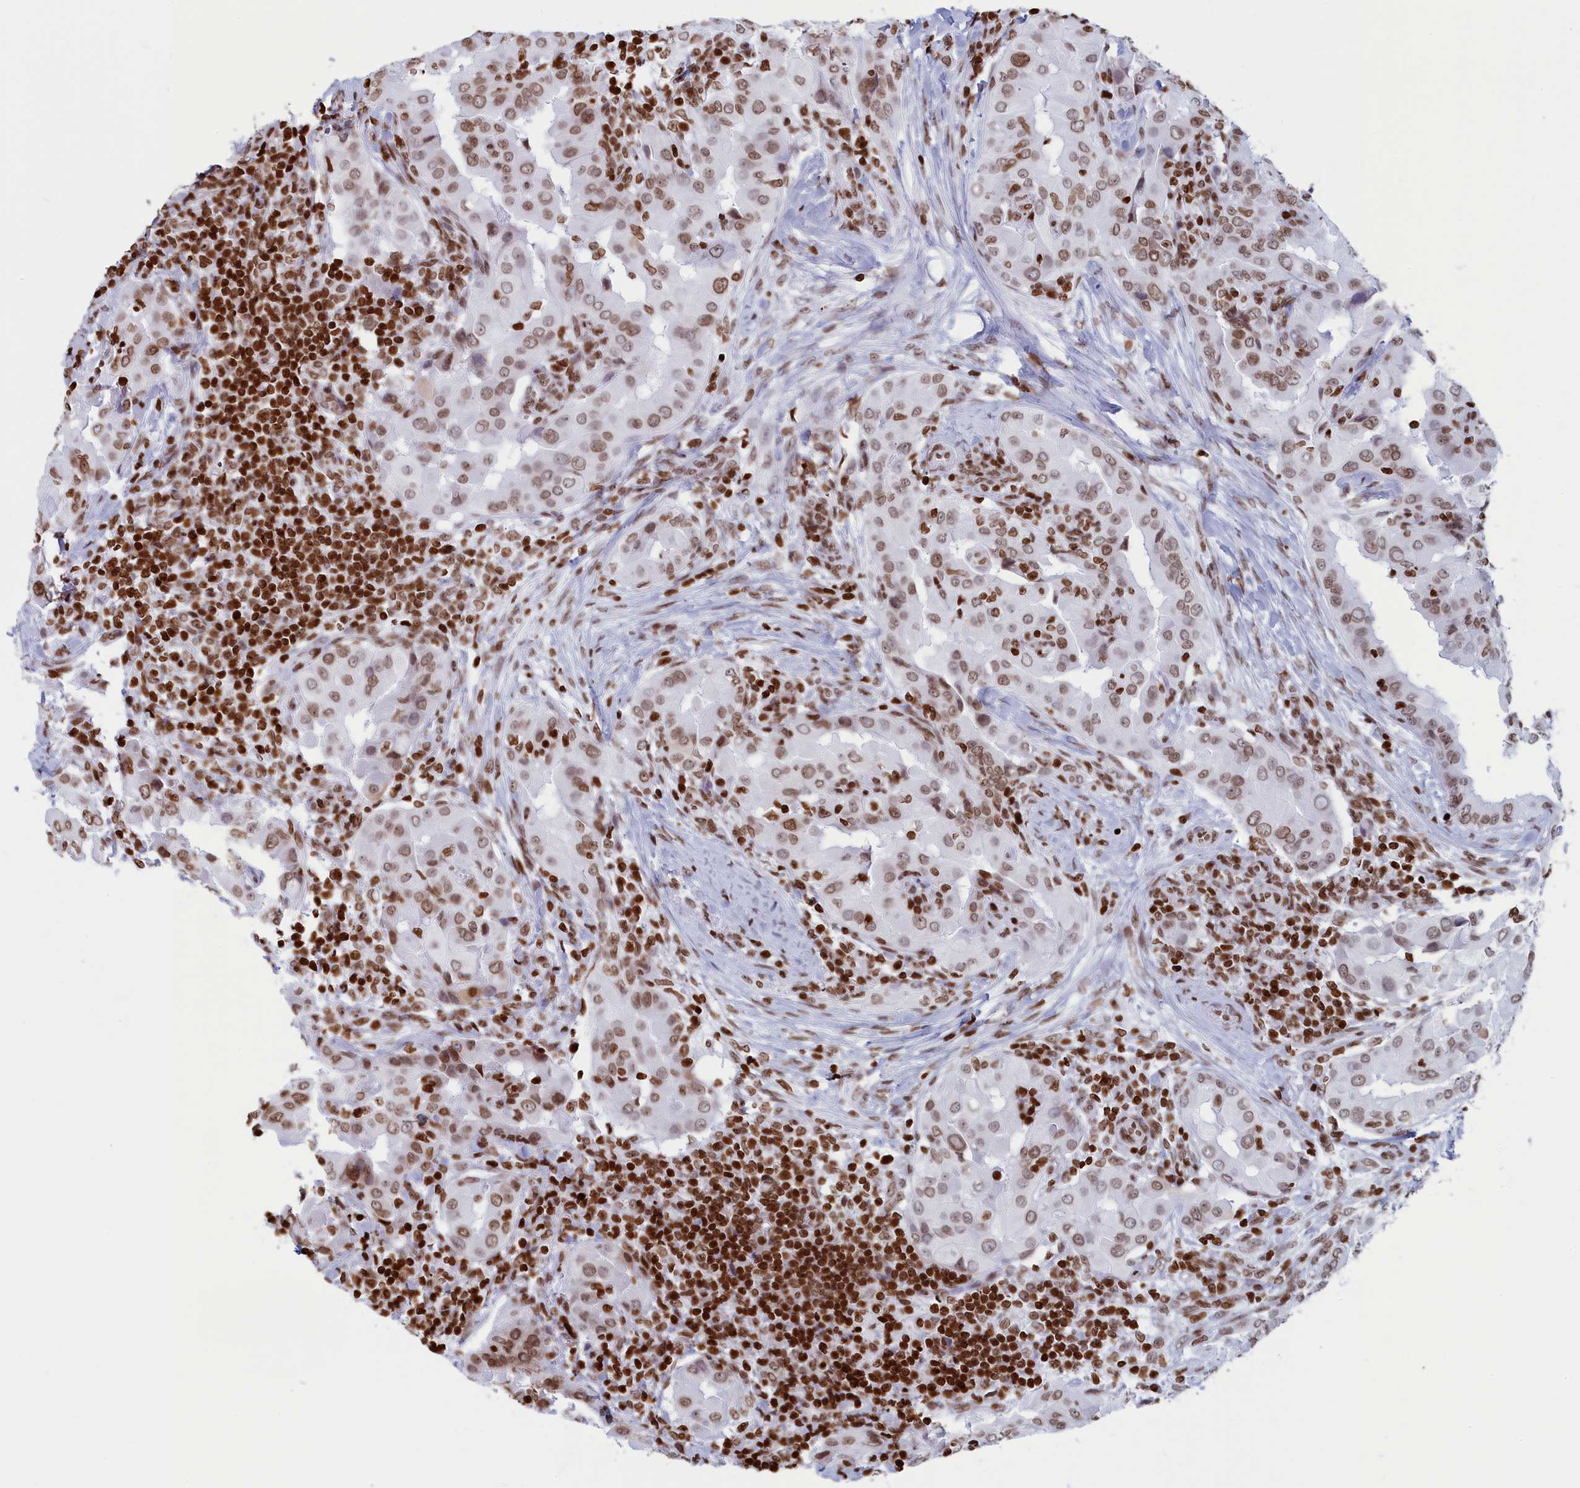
{"staining": {"intensity": "moderate", "quantity": ">75%", "location": "nuclear"}, "tissue": "thyroid cancer", "cell_type": "Tumor cells", "image_type": "cancer", "snomed": [{"axis": "morphology", "description": "Papillary adenocarcinoma, NOS"}, {"axis": "topography", "description": "Thyroid gland"}], "caption": "An immunohistochemistry image of tumor tissue is shown. Protein staining in brown shows moderate nuclear positivity in thyroid cancer (papillary adenocarcinoma) within tumor cells. The staining was performed using DAB (3,3'-diaminobenzidine) to visualize the protein expression in brown, while the nuclei were stained in blue with hematoxylin (Magnification: 20x).", "gene": "APOBEC3A", "patient": {"sex": "male", "age": 33}}